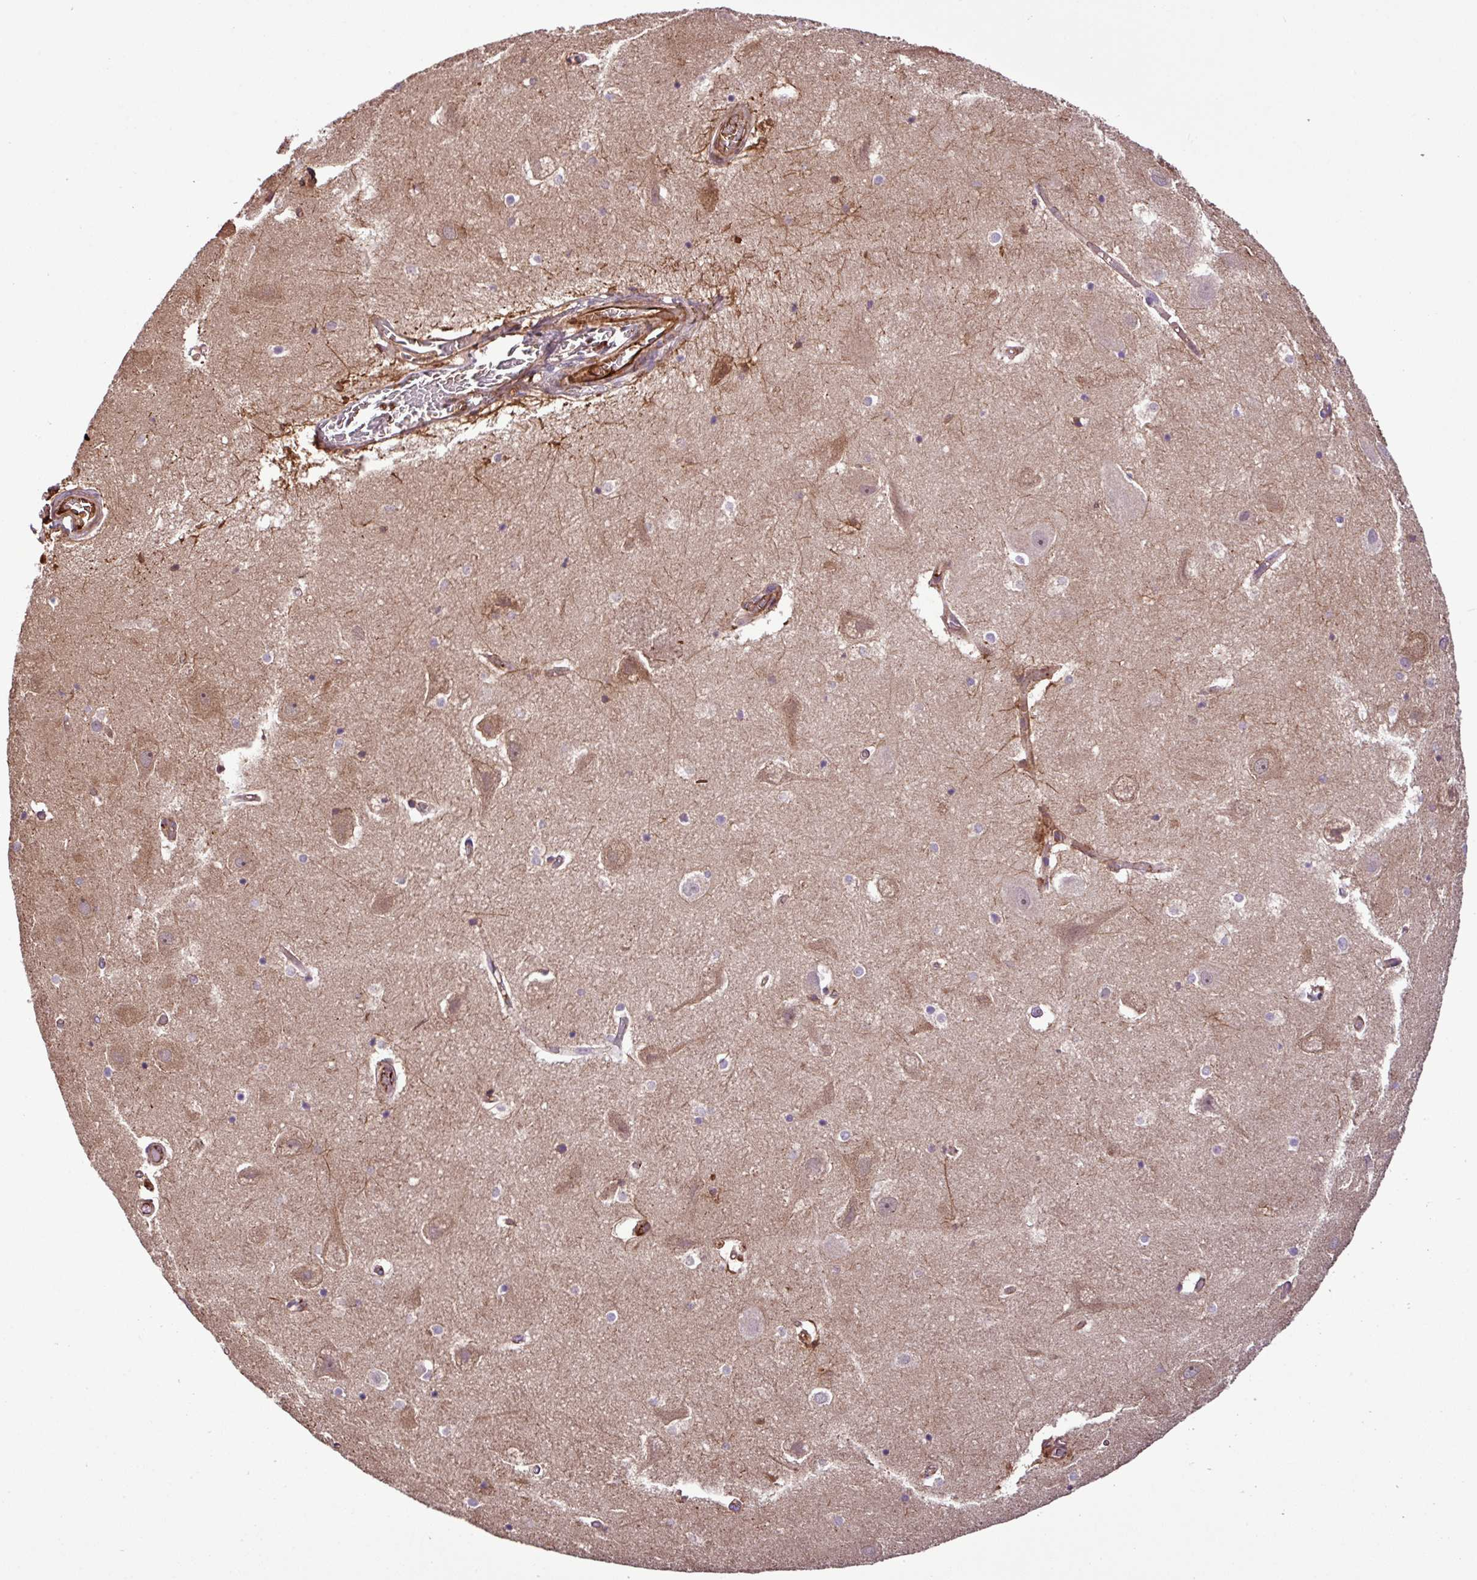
{"staining": {"intensity": "negative", "quantity": "none", "location": "none"}, "tissue": "hippocampus", "cell_type": "Glial cells", "image_type": "normal", "snomed": [{"axis": "morphology", "description": "Normal tissue, NOS"}, {"axis": "topography", "description": "Hippocampus"}], "caption": "Photomicrograph shows no protein staining in glial cells of unremarkable hippocampus. The staining was performed using DAB (3,3'-diaminobenzidine) to visualize the protein expression in brown, while the nuclei were stained in blue with hematoxylin (Magnification: 20x).", "gene": "ZNF266", "patient": {"sex": "female", "age": 52}}